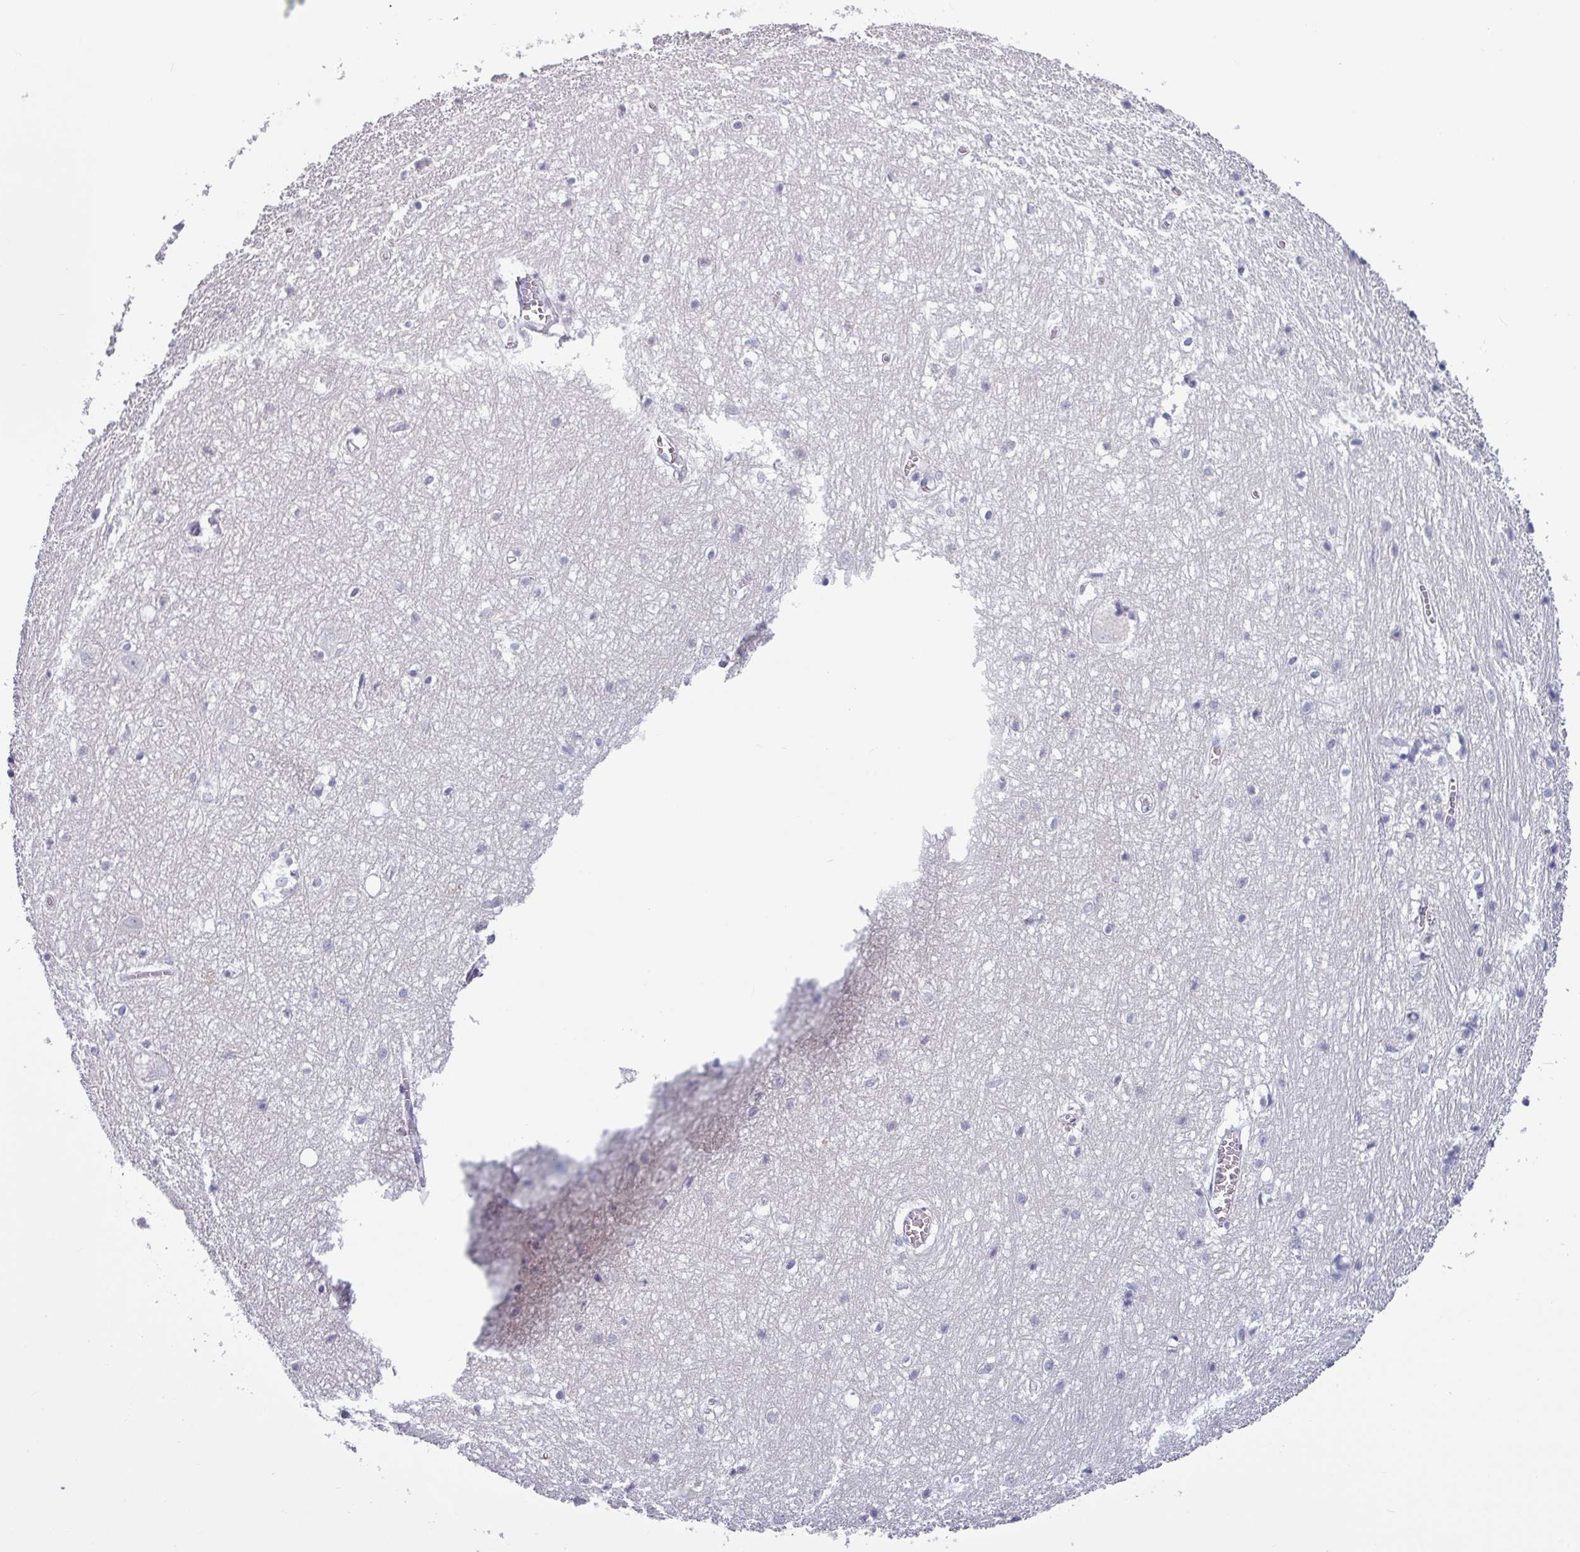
{"staining": {"intensity": "negative", "quantity": "none", "location": "none"}, "tissue": "hippocampus", "cell_type": "Glial cells", "image_type": "normal", "snomed": [{"axis": "morphology", "description": "Normal tissue, NOS"}, {"axis": "topography", "description": "Hippocampus"}], "caption": "An image of hippocampus stained for a protein demonstrates no brown staining in glial cells.", "gene": "SLC26A9", "patient": {"sex": "female", "age": 64}}